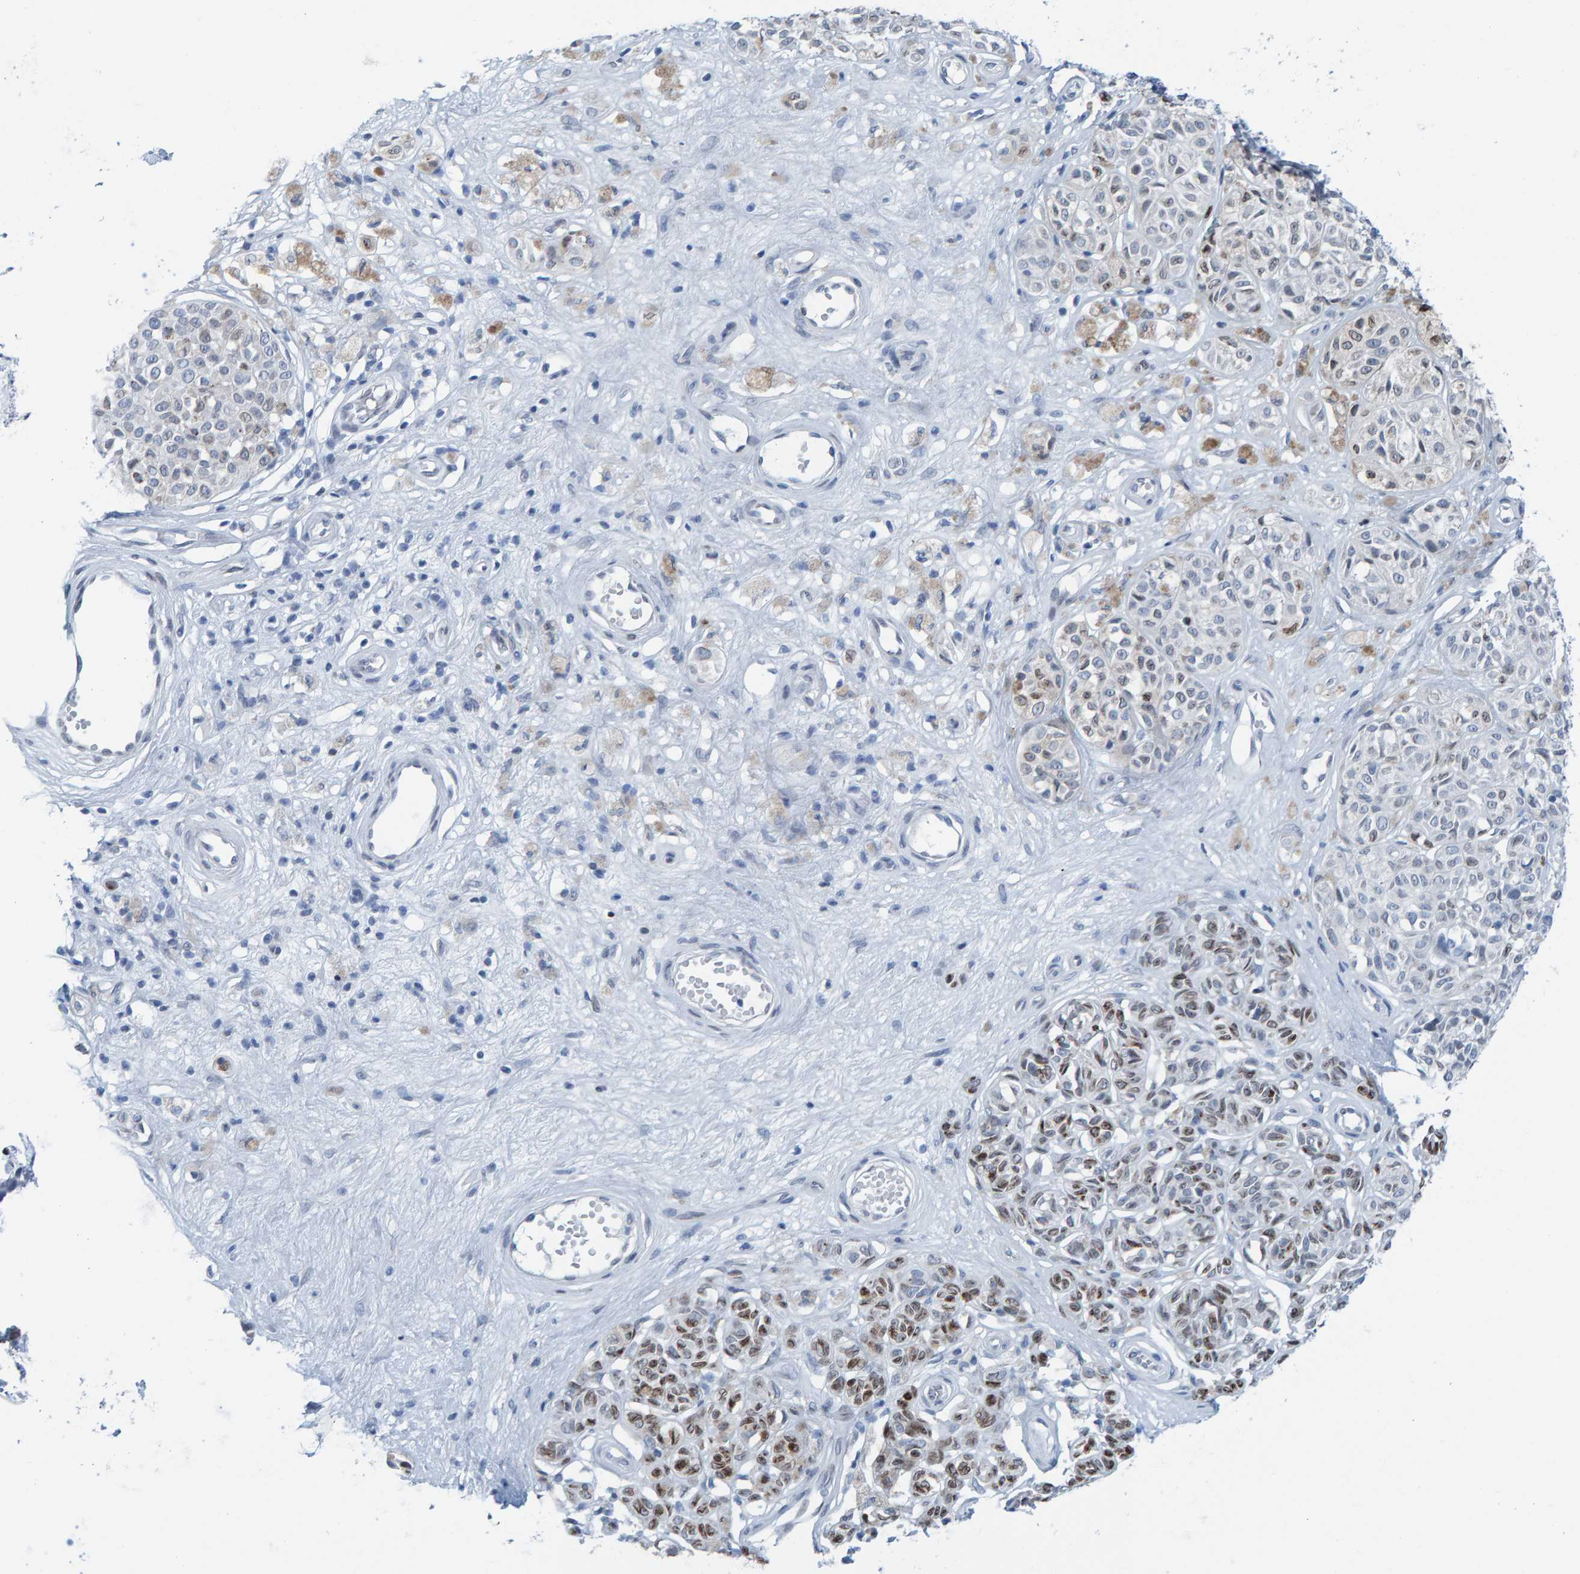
{"staining": {"intensity": "moderate", "quantity": "<25%", "location": "cytoplasmic/membranous,nuclear"}, "tissue": "melanoma", "cell_type": "Tumor cells", "image_type": "cancer", "snomed": [{"axis": "morphology", "description": "Malignant melanoma, NOS"}, {"axis": "topography", "description": "Skin"}], "caption": "IHC of human malignant melanoma shows low levels of moderate cytoplasmic/membranous and nuclear staining in about <25% of tumor cells.", "gene": "LMNB2", "patient": {"sex": "female", "age": 64}}